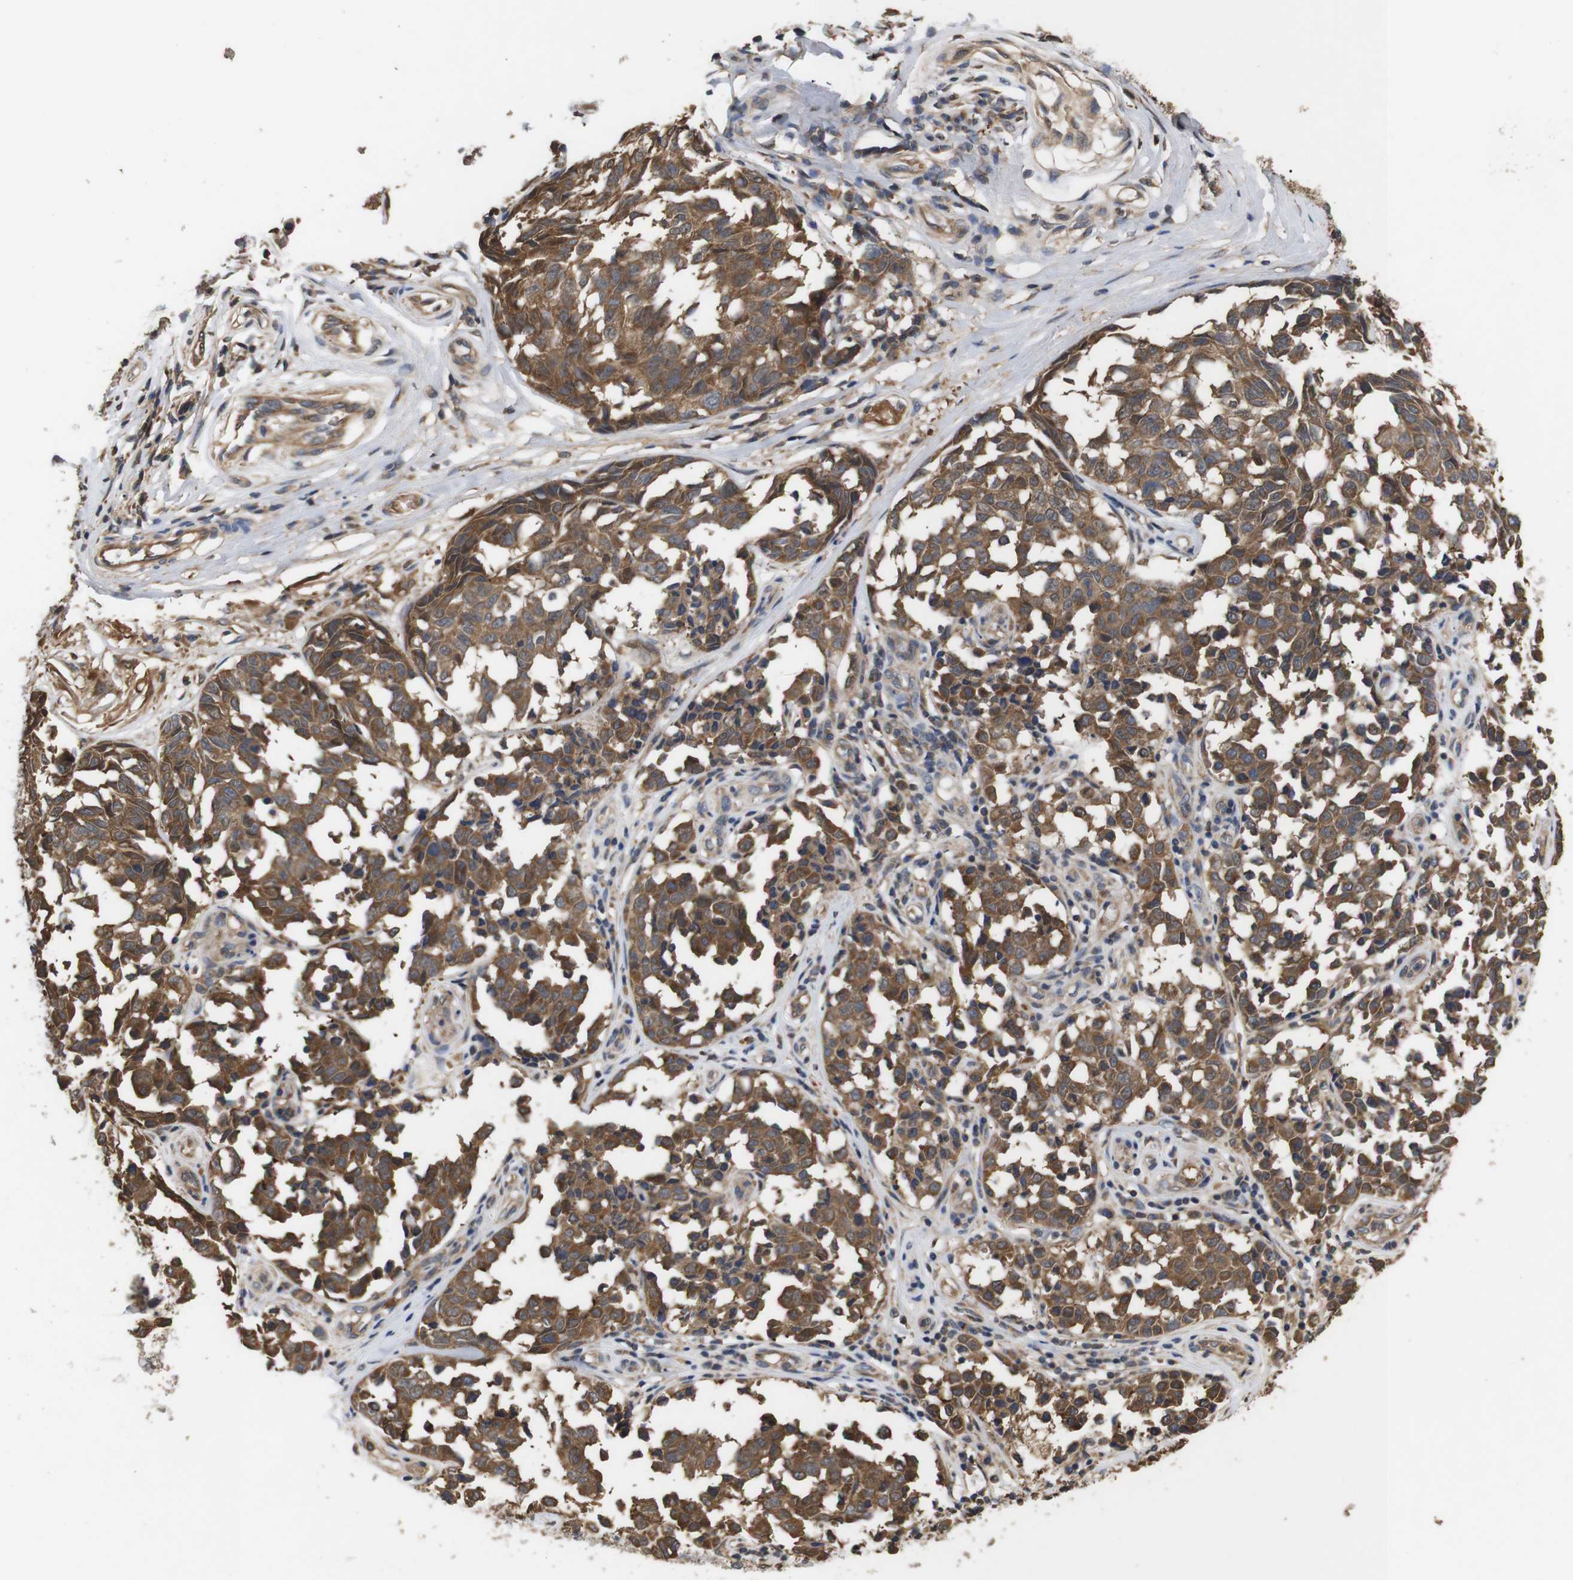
{"staining": {"intensity": "strong", "quantity": ">75%", "location": "cytoplasmic/membranous"}, "tissue": "melanoma", "cell_type": "Tumor cells", "image_type": "cancer", "snomed": [{"axis": "morphology", "description": "Malignant melanoma, NOS"}, {"axis": "topography", "description": "Skin"}], "caption": "Protein expression by immunohistochemistry (IHC) demonstrates strong cytoplasmic/membranous positivity in approximately >75% of tumor cells in malignant melanoma.", "gene": "DDR1", "patient": {"sex": "female", "age": 64}}